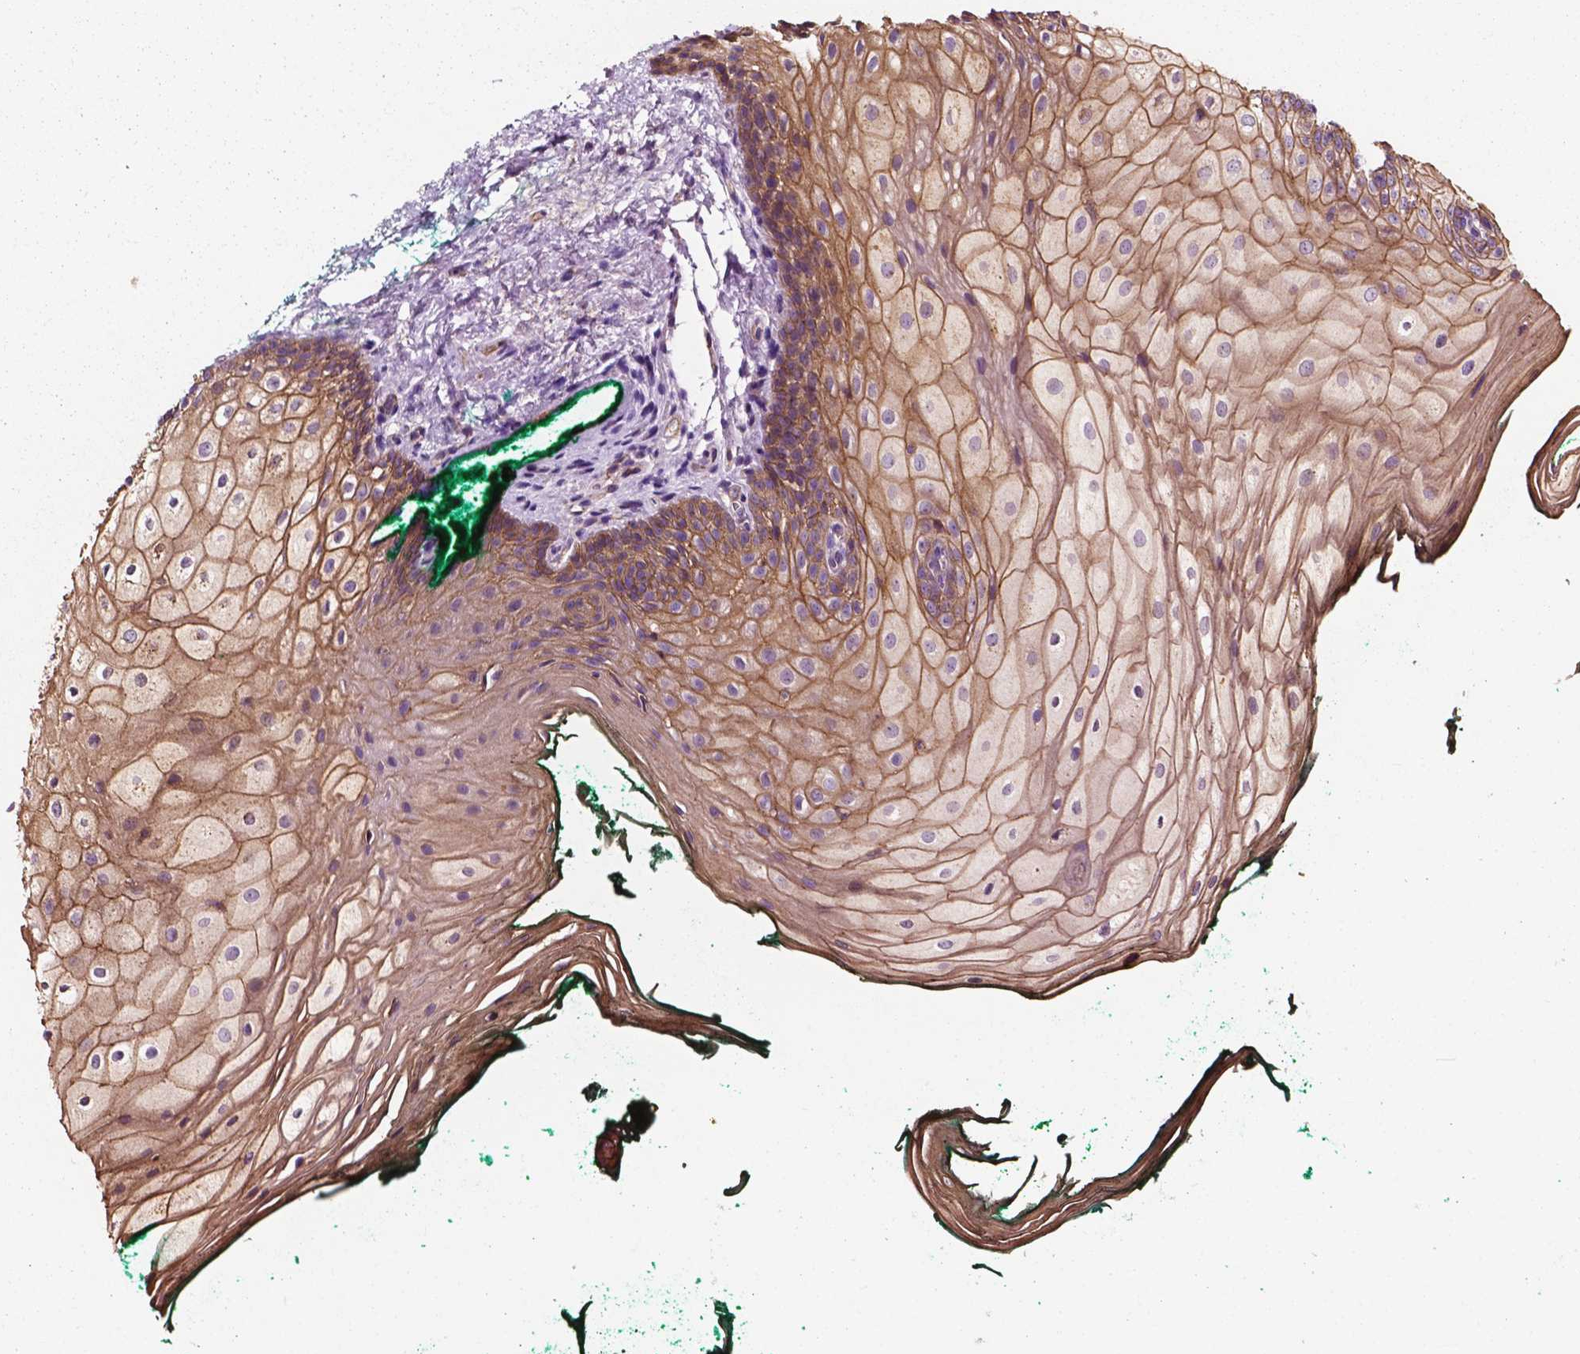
{"staining": {"intensity": "moderate", "quantity": ">75%", "location": "cytoplasmic/membranous"}, "tissue": "oral mucosa", "cell_type": "Squamous epithelial cells", "image_type": "normal", "snomed": [{"axis": "morphology", "description": "Normal tissue, NOS"}, {"axis": "topography", "description": "Oral tissue"}], "caption": "Benign oral mucosa was stained to show a protein in brown. There is medium levels of moderate cytoplasmic/membranous expression in approximately >75% of squamous epithelial cells.", "gene": "ATG16L1", "patient": {"sex": "female", "age": 68}}